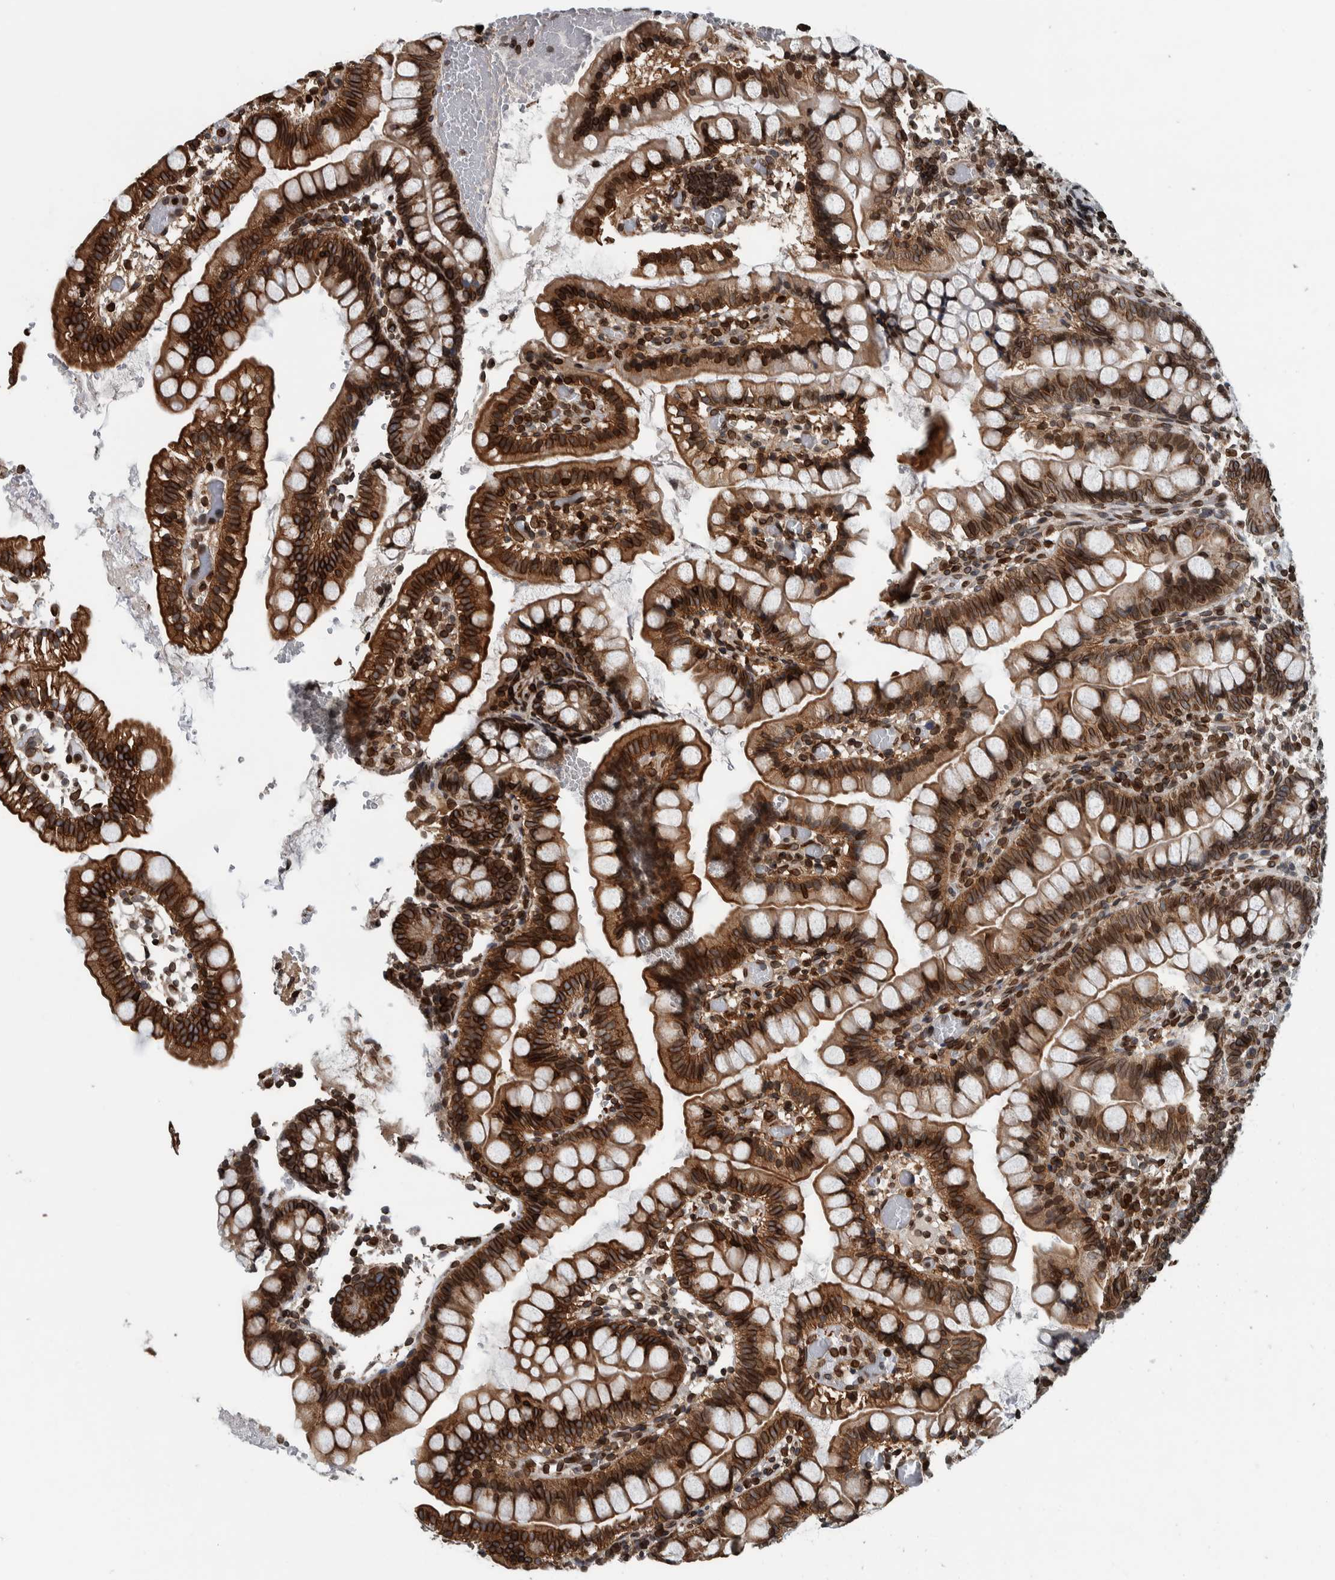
{"staining": {"intensity": "strong", "quantity": ">75%", "location": "cytoplasmic/membranous,nuclear"}, "tissue": "small intestine", "cell_type": "Glandular cells", "image_type": "normal", "snomed": [{"axis": "morphology", "description": "Normal tissue, NOS"}, {"axis": "morphology", "description": "Developmental malformation"}, {"axis": "topography", "description": "Small intestine"}], "caption": "The image exhibits a brown stain indicating the presence of a protein in the cytoplasmic/membranous,nuclear of glandular cells in small intestine.", "gene": "FAM135B", "patient": {"sex": "male"}}